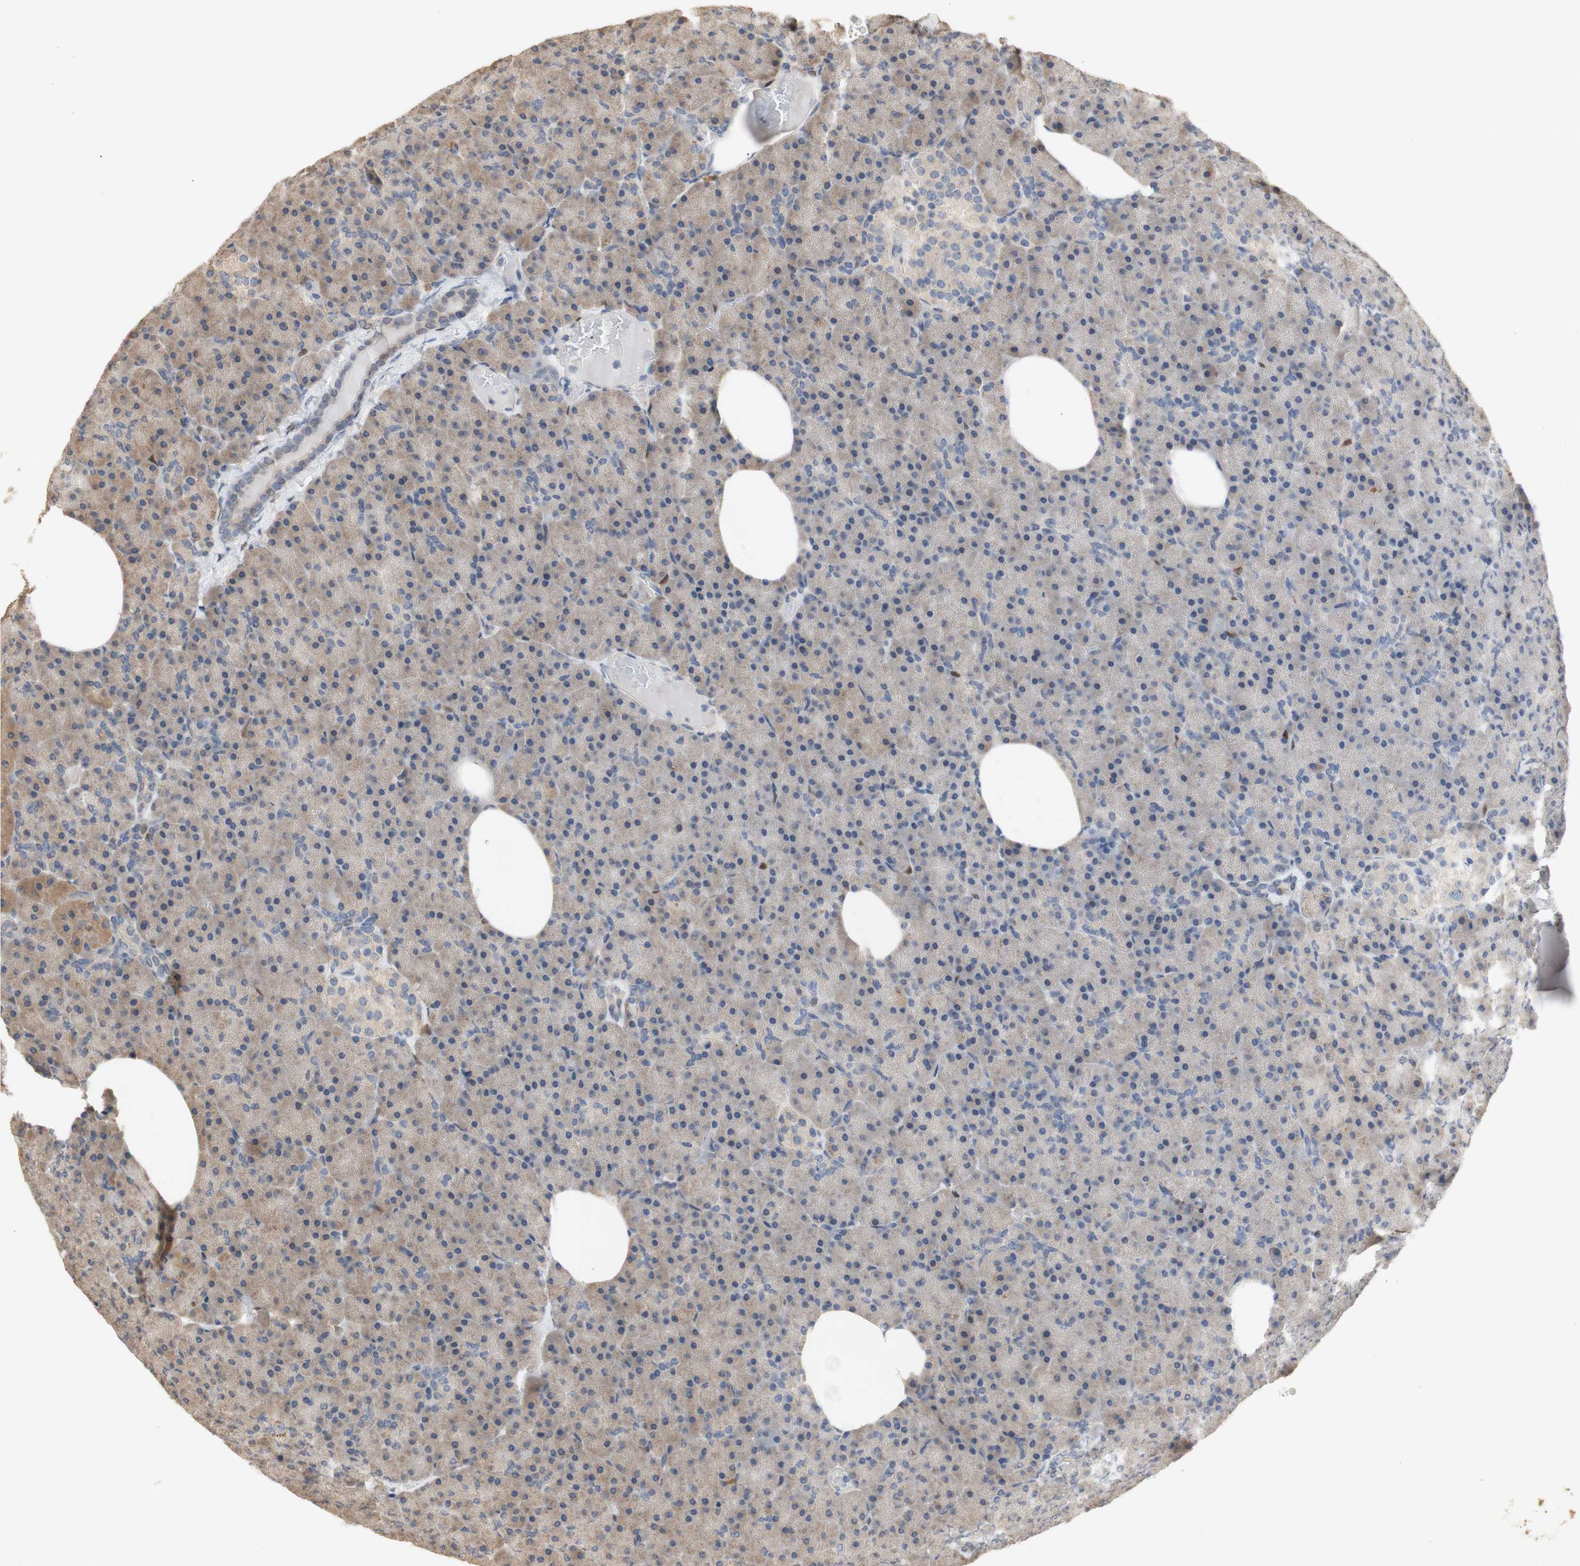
{"staining": {"intensity": "weak", "quantity": "<25%", "location": "cytoplasmic/membranous"}, "tissue": "pancreas", "cell_type": "Exocrine glandular cells", "image_type": "normal", "snomed": [{"axis": "morphology", "description": "Normal tissue, NOS"}, {"axis": "topography", "description": "Pancreas"}], "caption": "This is an IHC photomicrograph of unremarkable human pancreas. There is no expression in exocrine glandular cells.", "gene": "FOSB", "patient": {"sex": "female", "age": 35}}